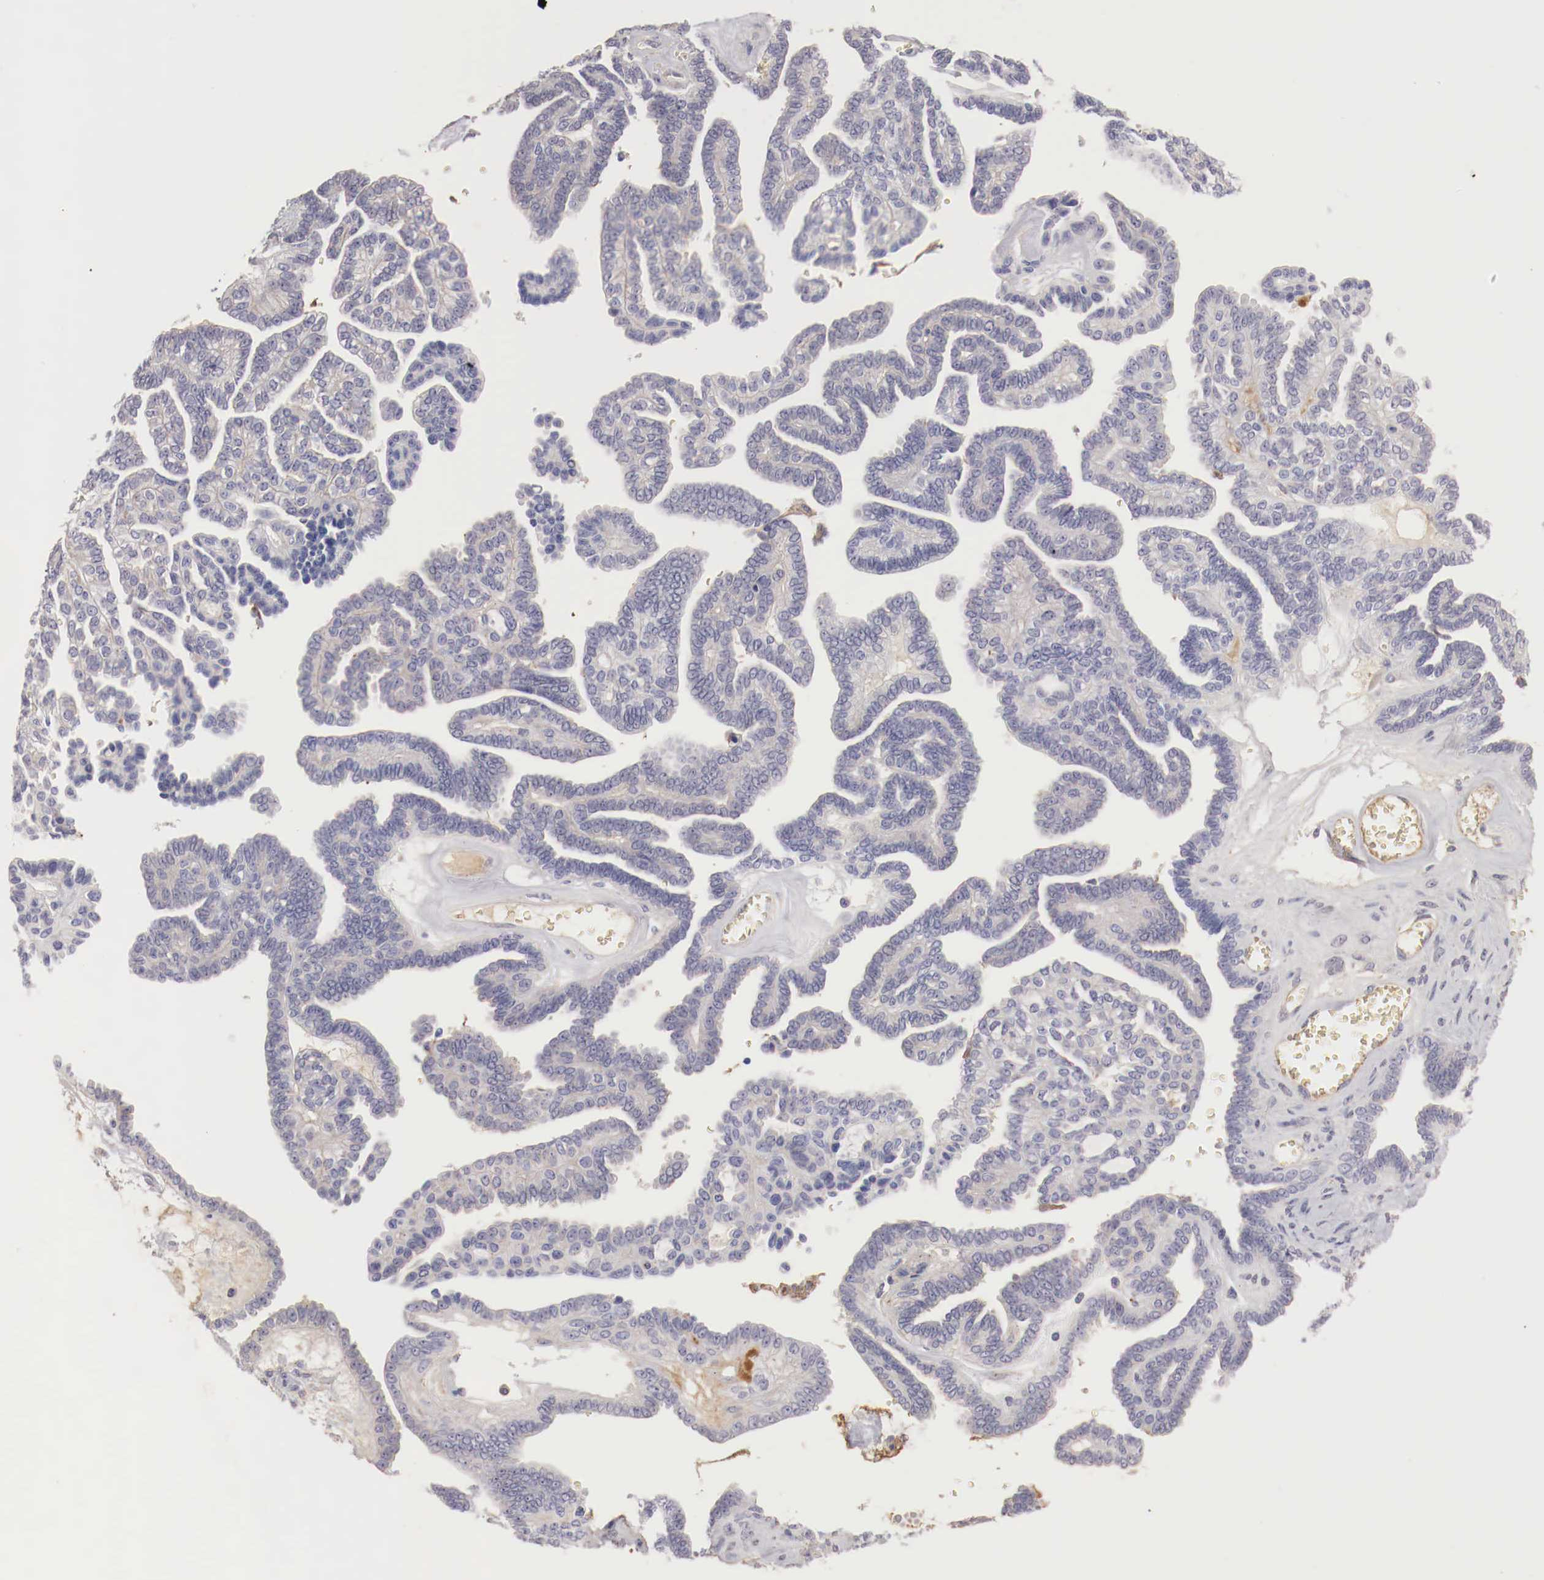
{"staining": {"intensity": "weak", "quantity": "<25%", "location": "cytoplasmic/membranous"}, "tissue": "ovarian cancer", "cell_type": "Tumor cells", "image_type": "cancer", "snomed": [{"axis": "morphology", "description": "Cystadenocarcinoma, serous, NOS"}, {"axis": "topography", "description": "Ovary"}], "caption": "Immunohistochemical staining of human ovarian serous cystadenocarcinoma displays no significant positivity in tumor cells.", "gene": "PITPNA", "patient": {"sex": "female", "age": 71}}